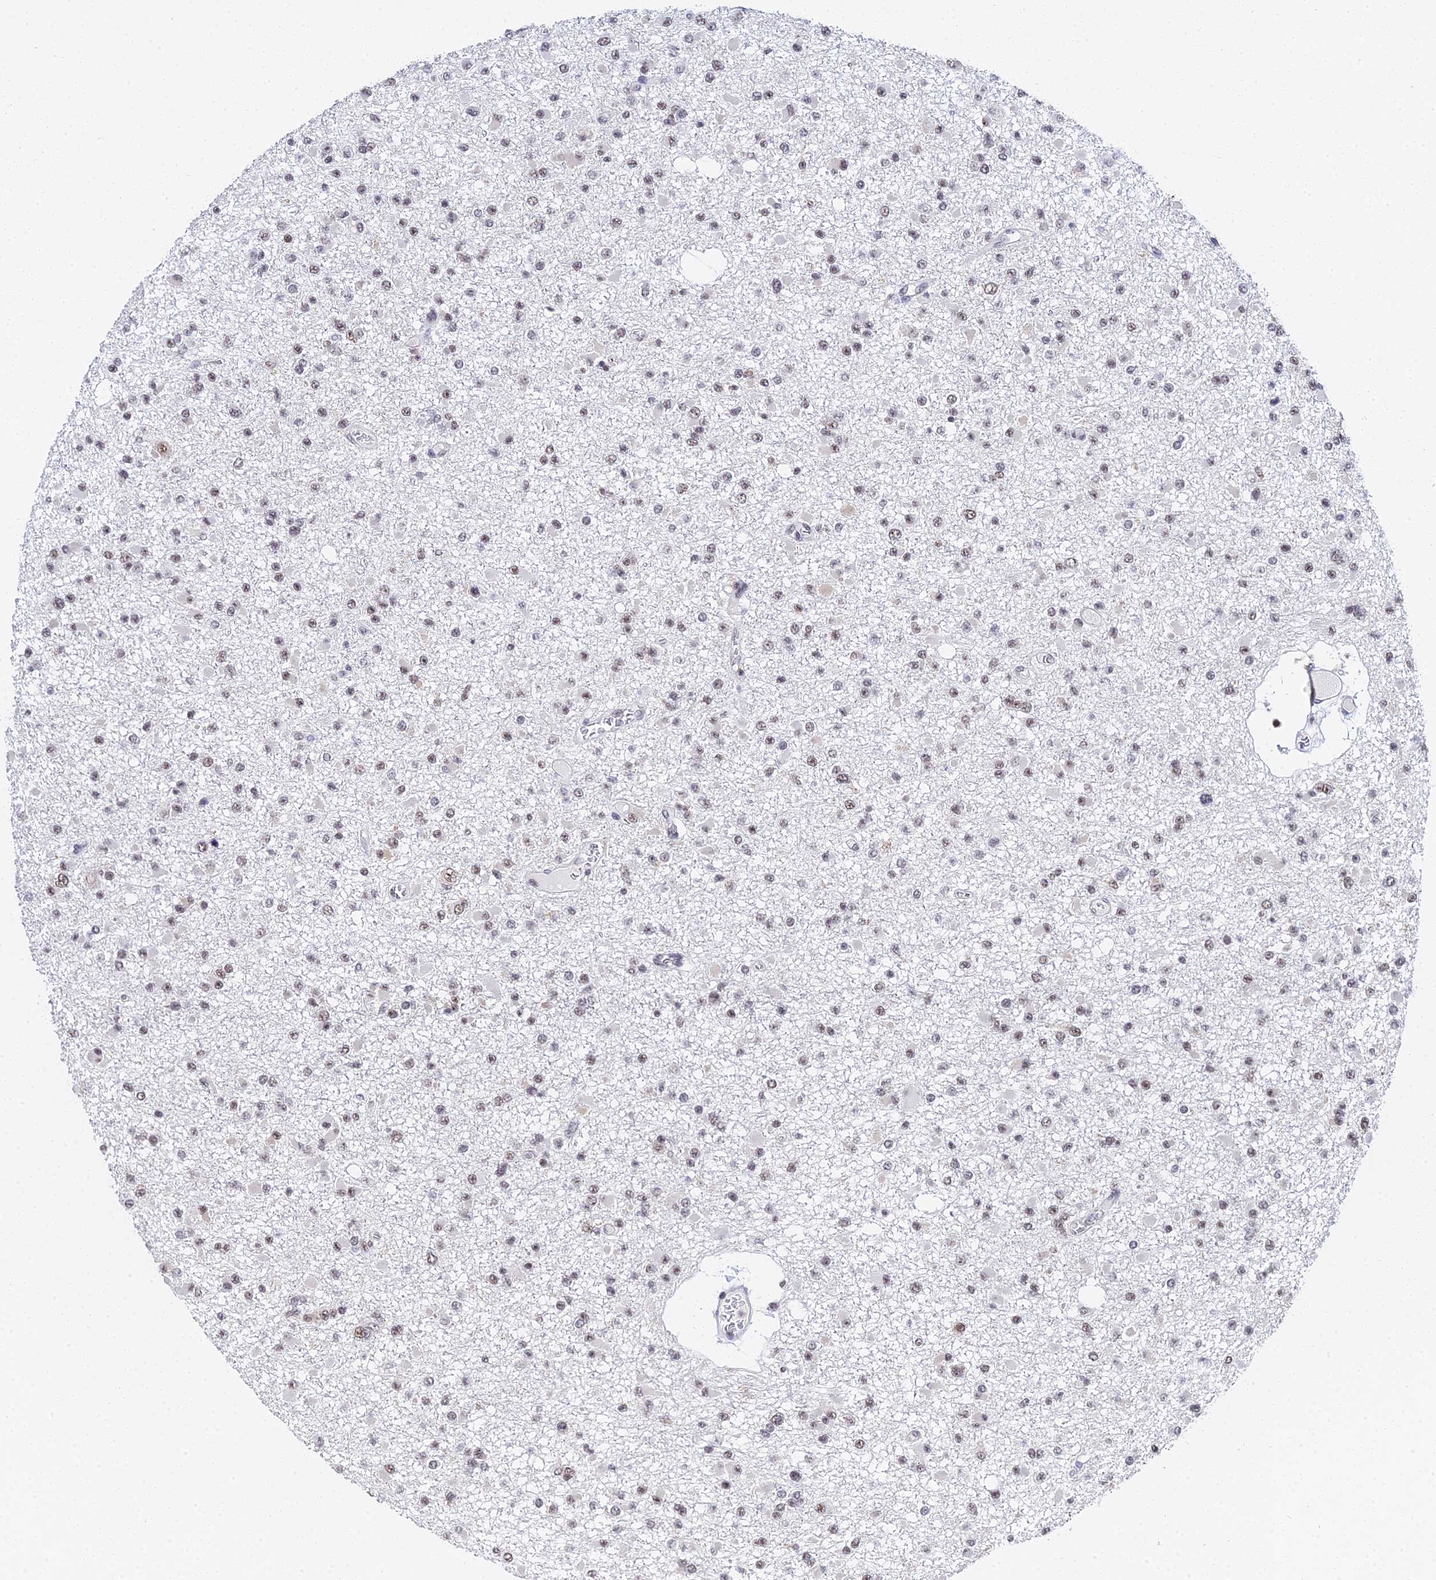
{"staining": {"intensity": "weak", "quantity": ">75%", "location": "nuclear"}, "tissue": "glioma", "cell_type": "Tumor cells", "image_type": "cancer", "snomed": [{"axis": "morphology", "description": "Glioma, malignant, Low grade"}, {"axis": "topography", "description": "Brain"}], "caption": "Weak nuclear positivity is identified in approximately >75% of tumor cells in low-grade glioma (malignant).", "gene": "MAGOHB", "patient": {"sex": "female", "age": 22}}